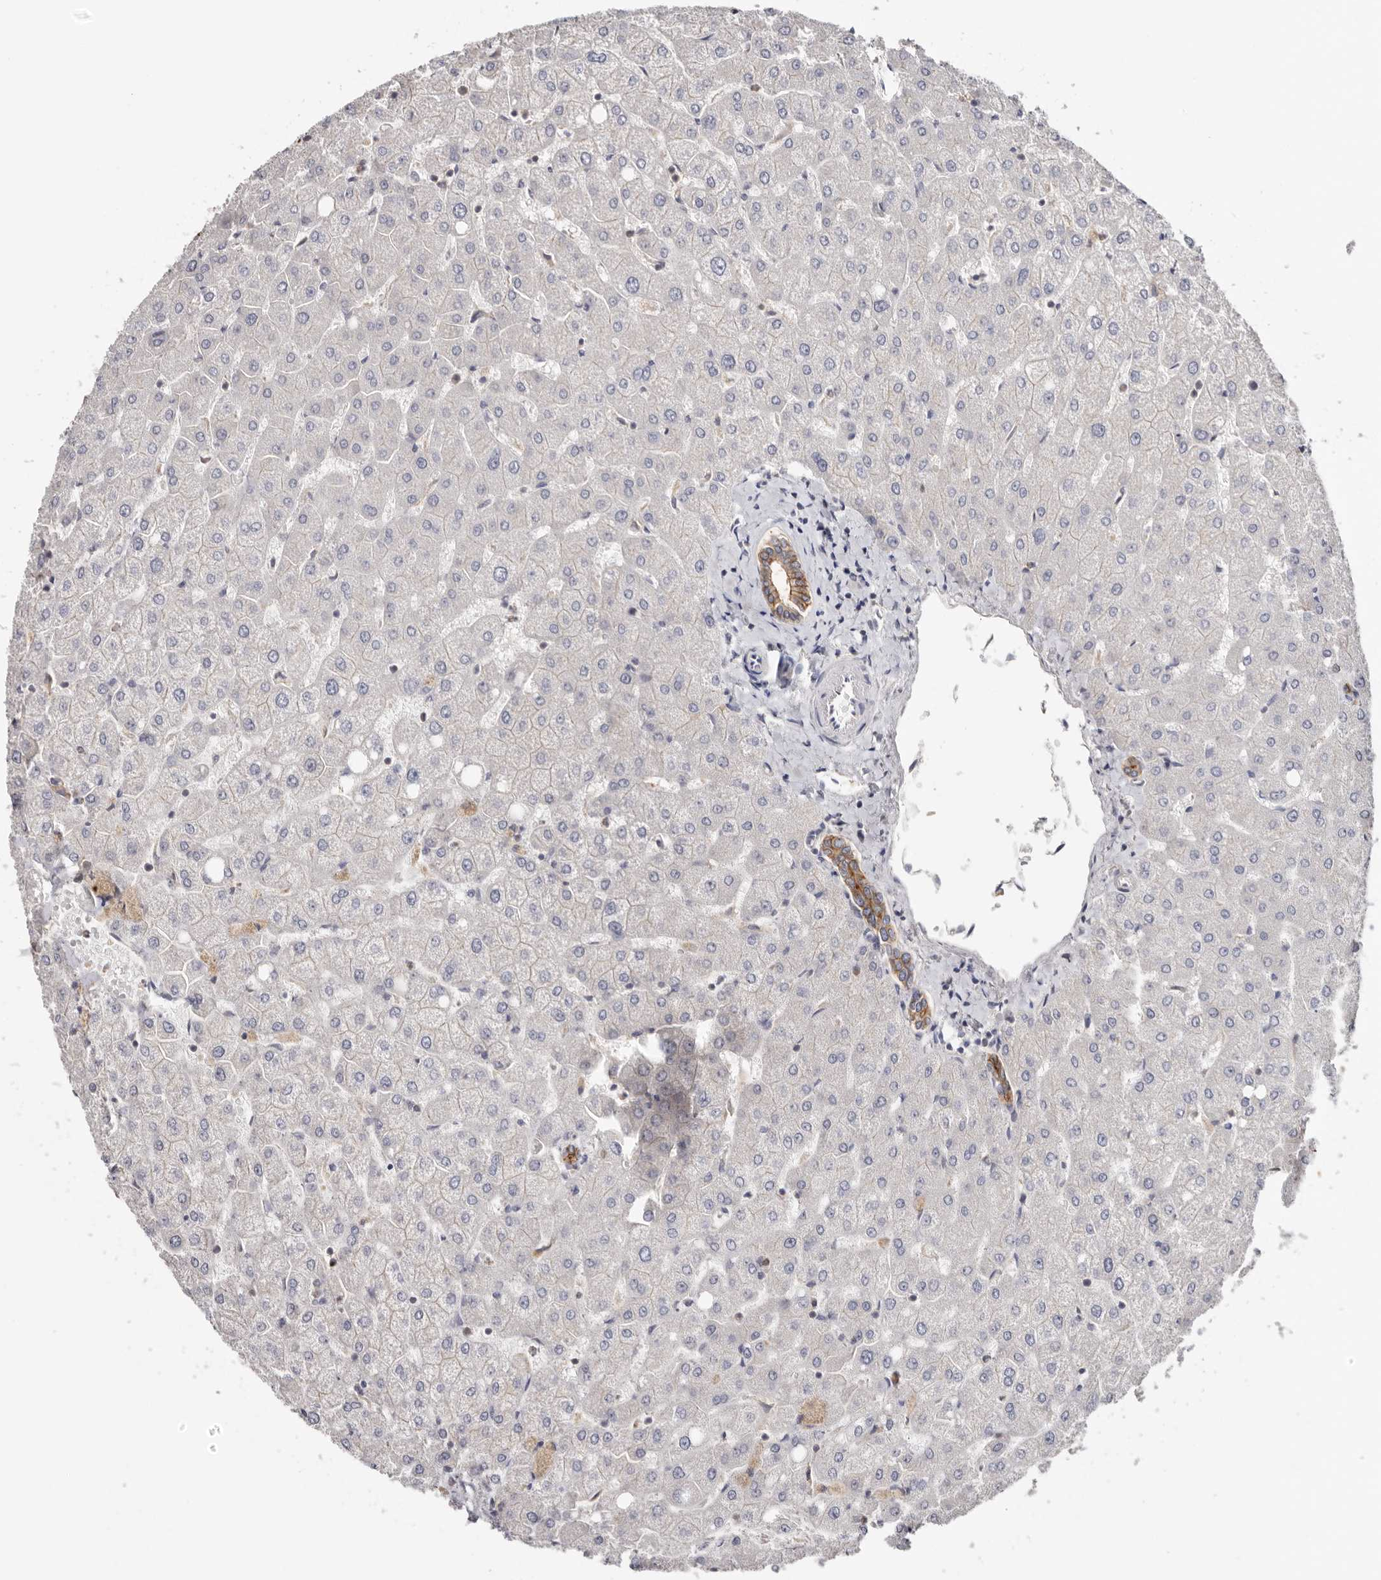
{"staining": {"intensity": "moderate", "quantity": ">75%", "location": "cytoplasmic/membranous"}, "tissue": "liver", "cell_type": "Cholangiocytes", "image_type": "normal", "snomed": [{"axis": "morphology", "description": "Normal tissue, NOS"}, {"axis": "topography", "description": "Liver"}], "caption": "DAB immunohistochemical staining of normal liver reveals moderate cytoplasmic/membranous protein staining in approximately >75% of cholangiocytes. (DAB (3,3'-diaminobenzidine) IHC with brightfield microscopy, high magnification).", "gene": "S100A14", "patient": {"sex": "female", "age": 54}}